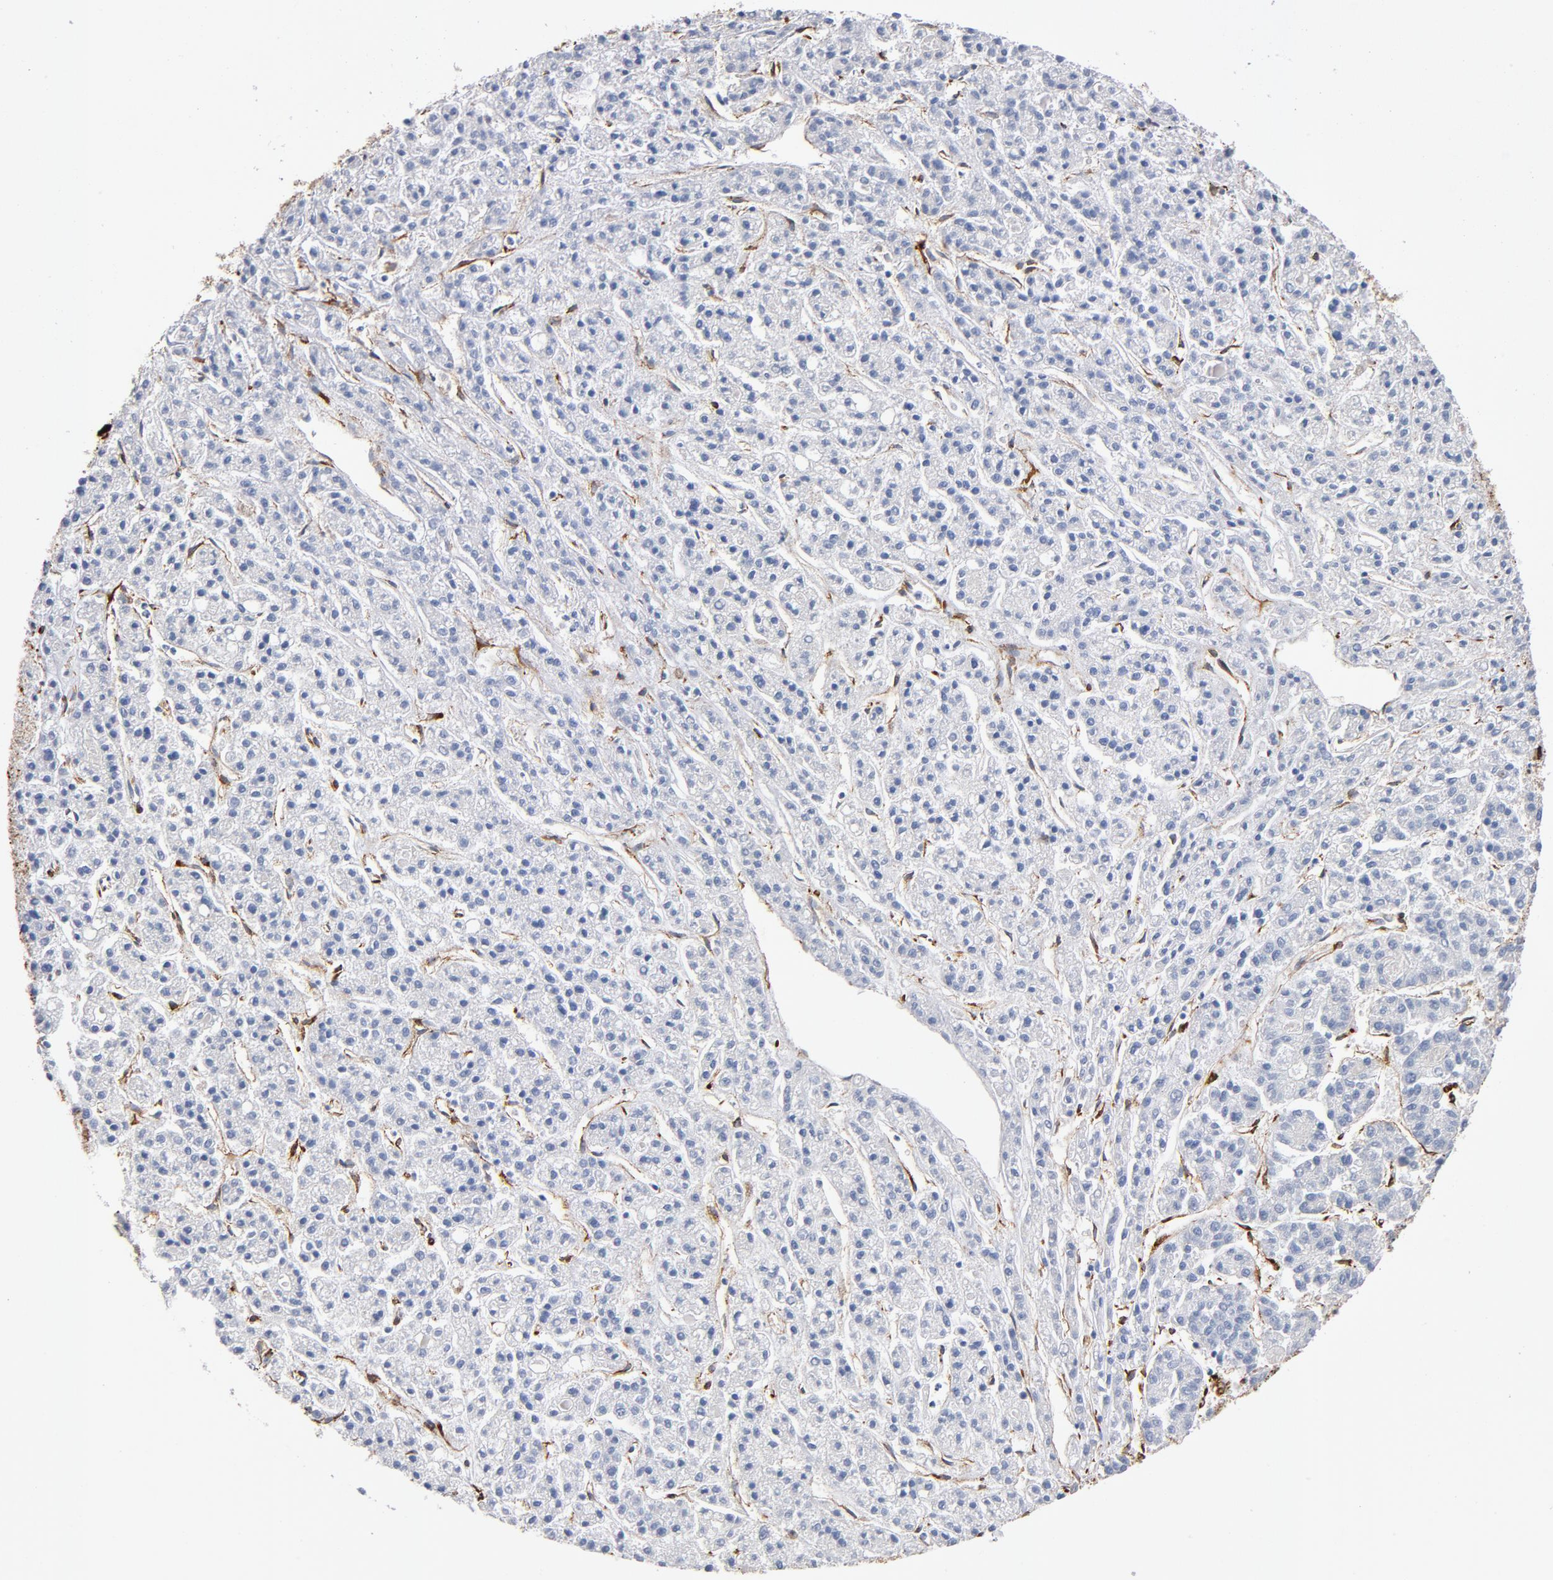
{"staining": {"intensity": "negative", "quantity": "none", "location": "none"}, "tissue": "liver cancer", "cell_type": "Tumor cells", "image_type": "cancer", "snomed": [{"axis": "morphology", "description": "Carcinoma, Hepatocellular, NOS"}, {"axis": "topography", "description": "Liver"}], "caption": "Protein analysis of liver cancer displays no significant staining in tumor cells.", "gene": "SERPINH1", "patient": {"sex": "male", "age": 70}}